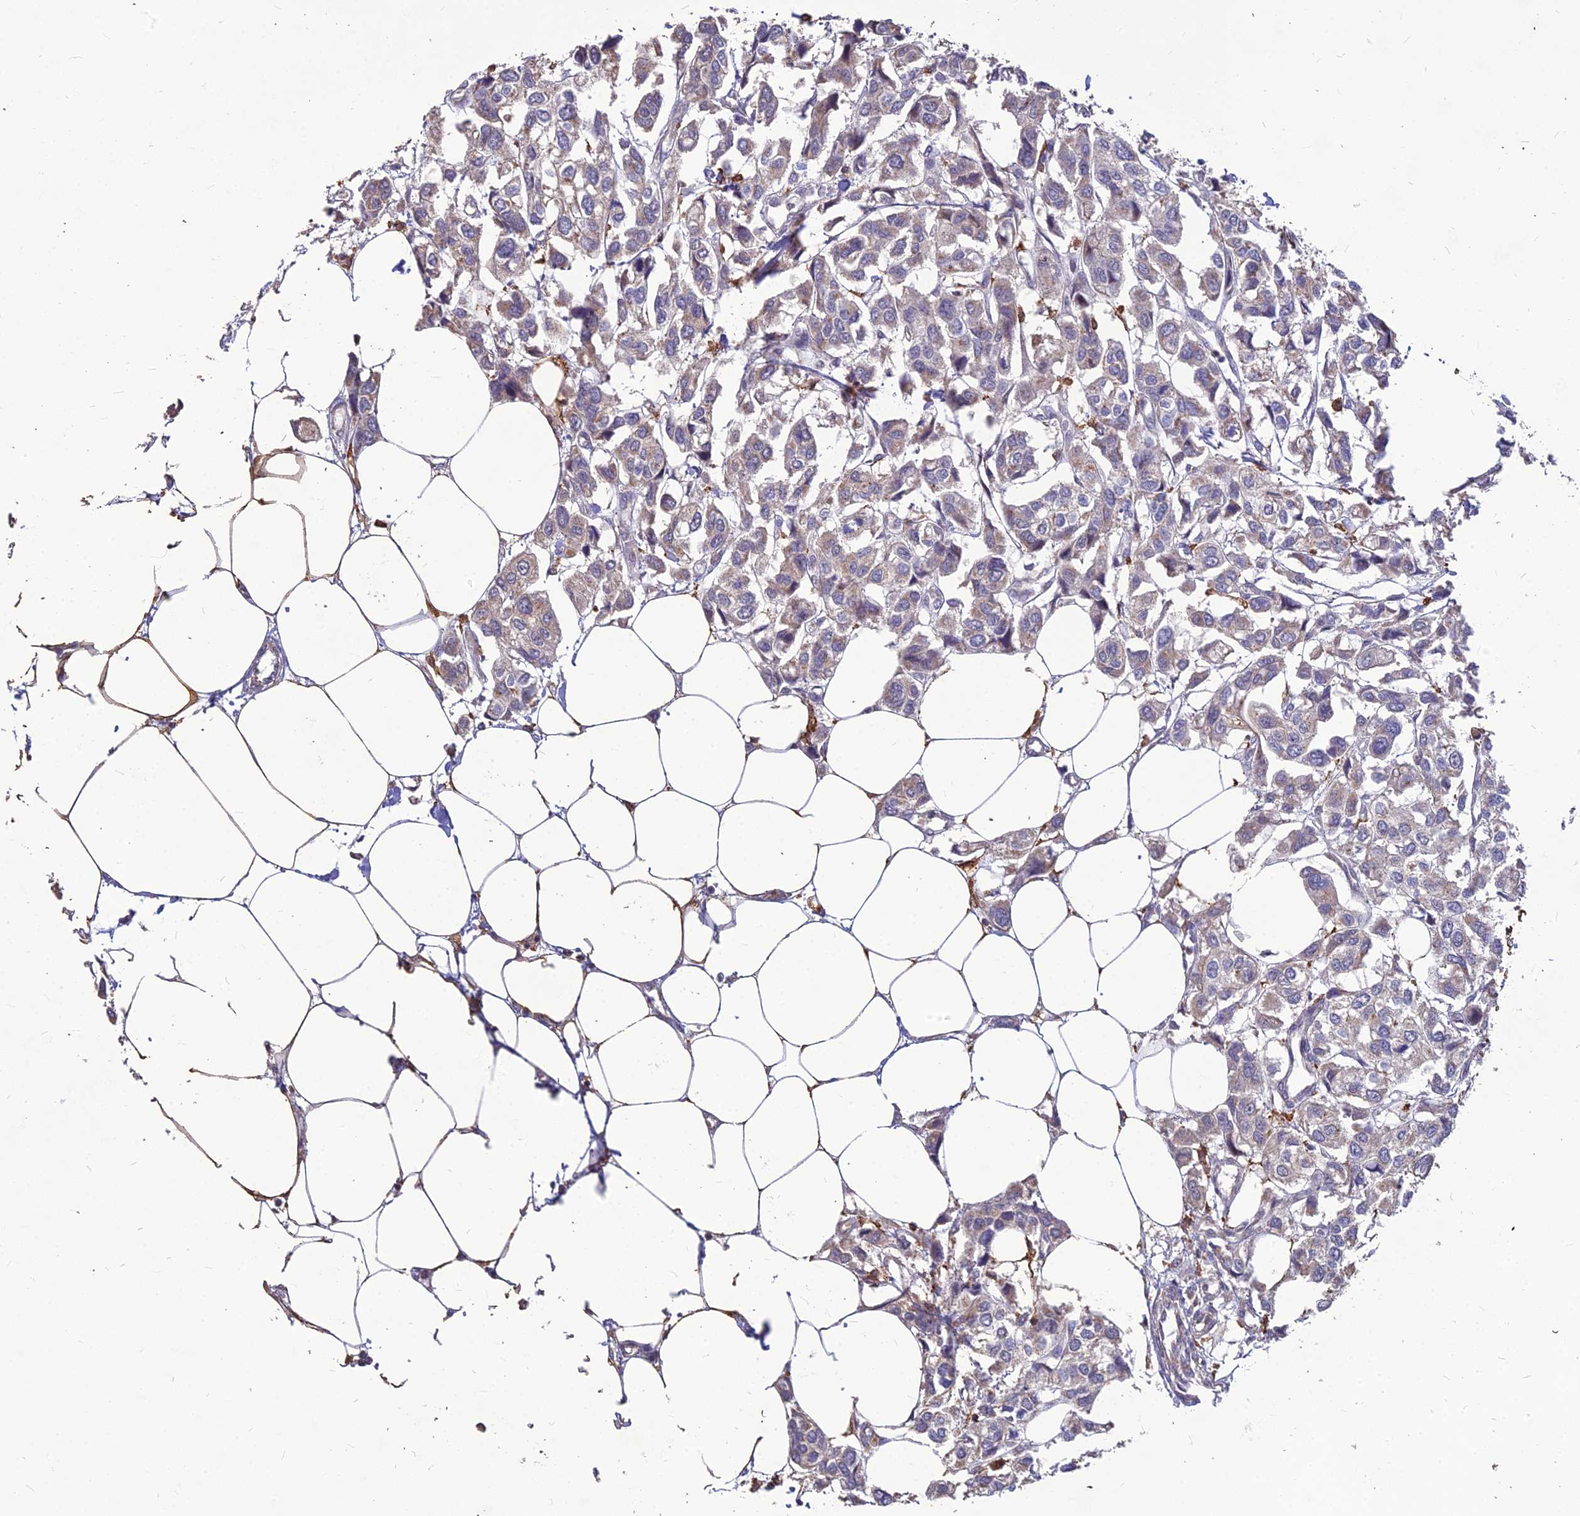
{"staining": {"intensity": "negative", "quantity": "none", "location": "none"}, "tissue": "urothelial cancer", "cell_type": "Tumor cells", "image_type": "cancer", "snomed": [{"axis": "morphology", "description": "Urothelial carcinoma, High grade"}, {"axis": "topography", "description": "Urinary bladder"}], "caption": "Immunohistochemistry photomicrograph of neoplastic tissue: urothelial cancer stained with DAB shows no significant protein positivity in tumor cells.", "gene": "LEKR1", "patient": {"sex": "male", "age": 67}}